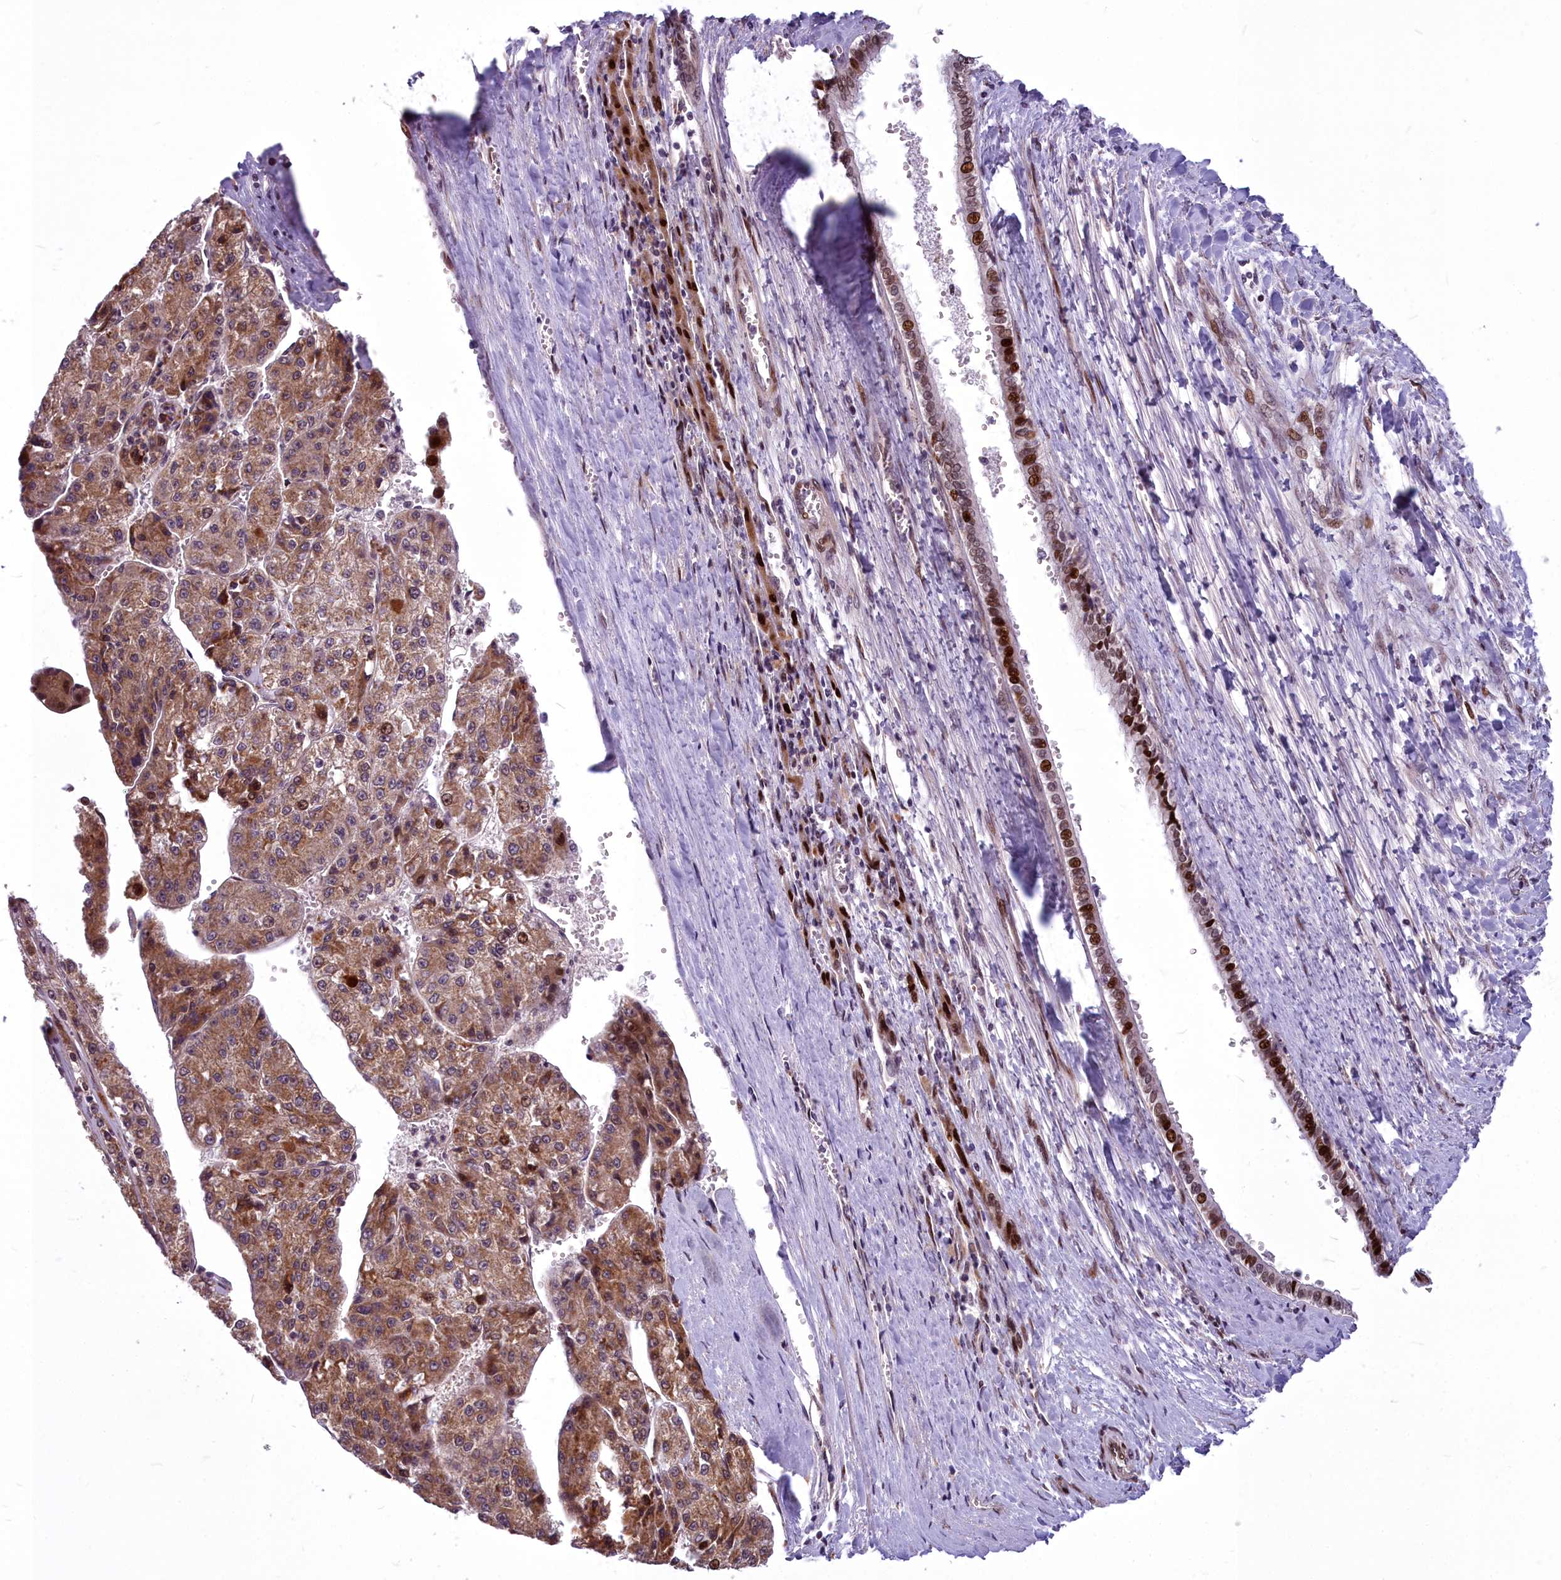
{"staining": {"intensity": "moderate", "quantity": ">75%", "location": "cytoplasmic/membranous"}, "tissue": "liver cancer", "cell_type": "Tumor cells", "image_type": "cancer", "snomed": [{"axis": "morphology", "description": "Carcinoma, Hepatocellular, NOS"}, {"axis": "topography", "description": "Liver"}], "caption": "Human liver hepatocellular carcinoma stained with a protein marker demonstrates moderate staining in tumor cells.", "gene": "AP1M1", "patient": {"sex": "female", "age": 73}}